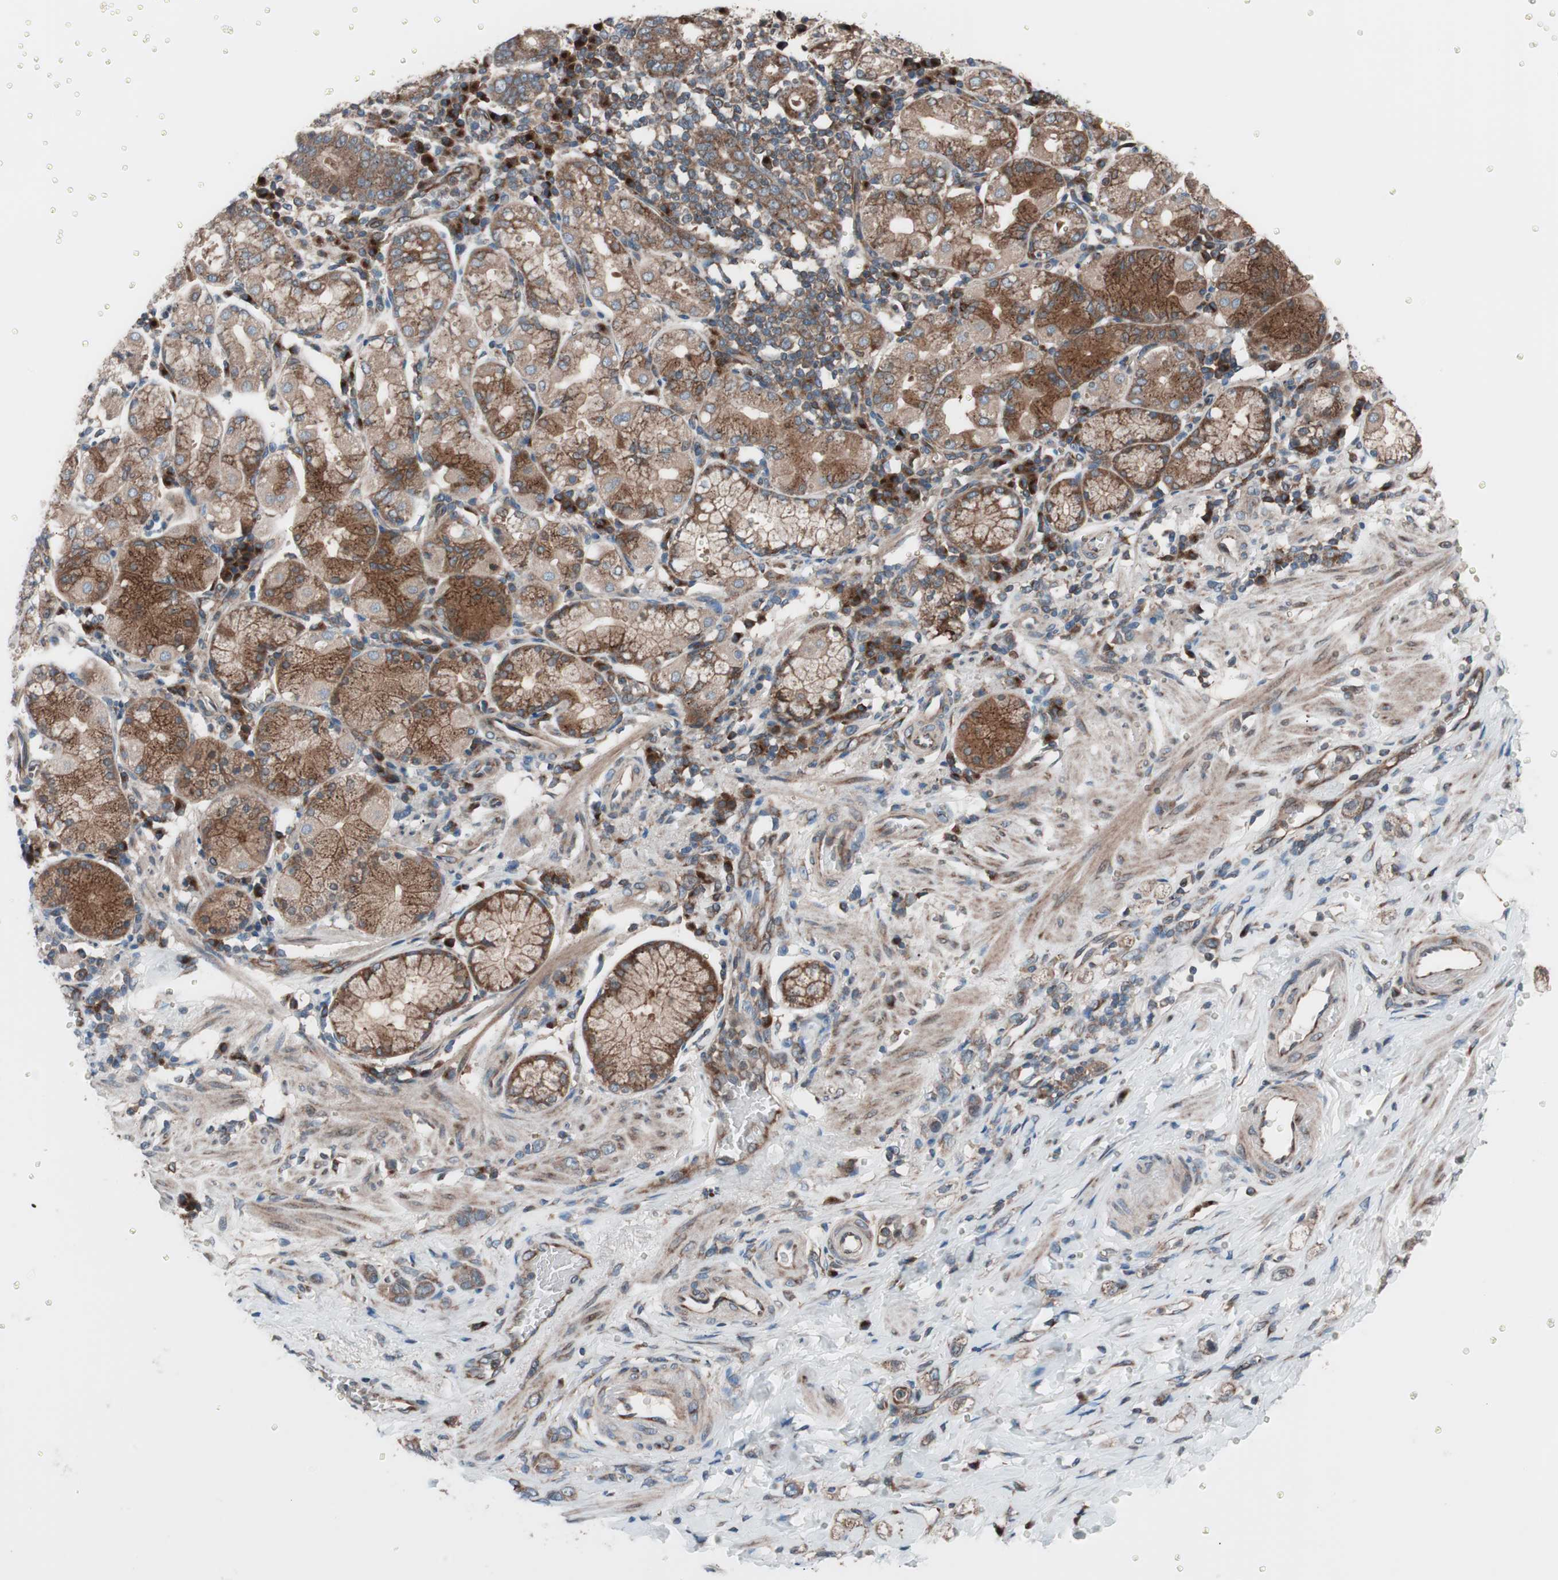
{"staining": {"intensity": "moderate", "quantity": ">75%", "location": "cytoplasmic/membranous"}, "tissue": "stomach cancer", "cell_type": "Tumor cells", "image_type": "cancer", "snomed": [{"axis": "morphology", "description": "Adenocarcinoma, NOS"}, {"axis": "topography", "description": "Stomach"}], "caption": "Immunohistochemical staining of adenocarcinoma (stomach) shows medium levels of moderate cytoplasmic/membranous positivity in about >75% of tumor cells.", "gene": "SEC31A", "patient": {"sex": "male", "age": 82}}